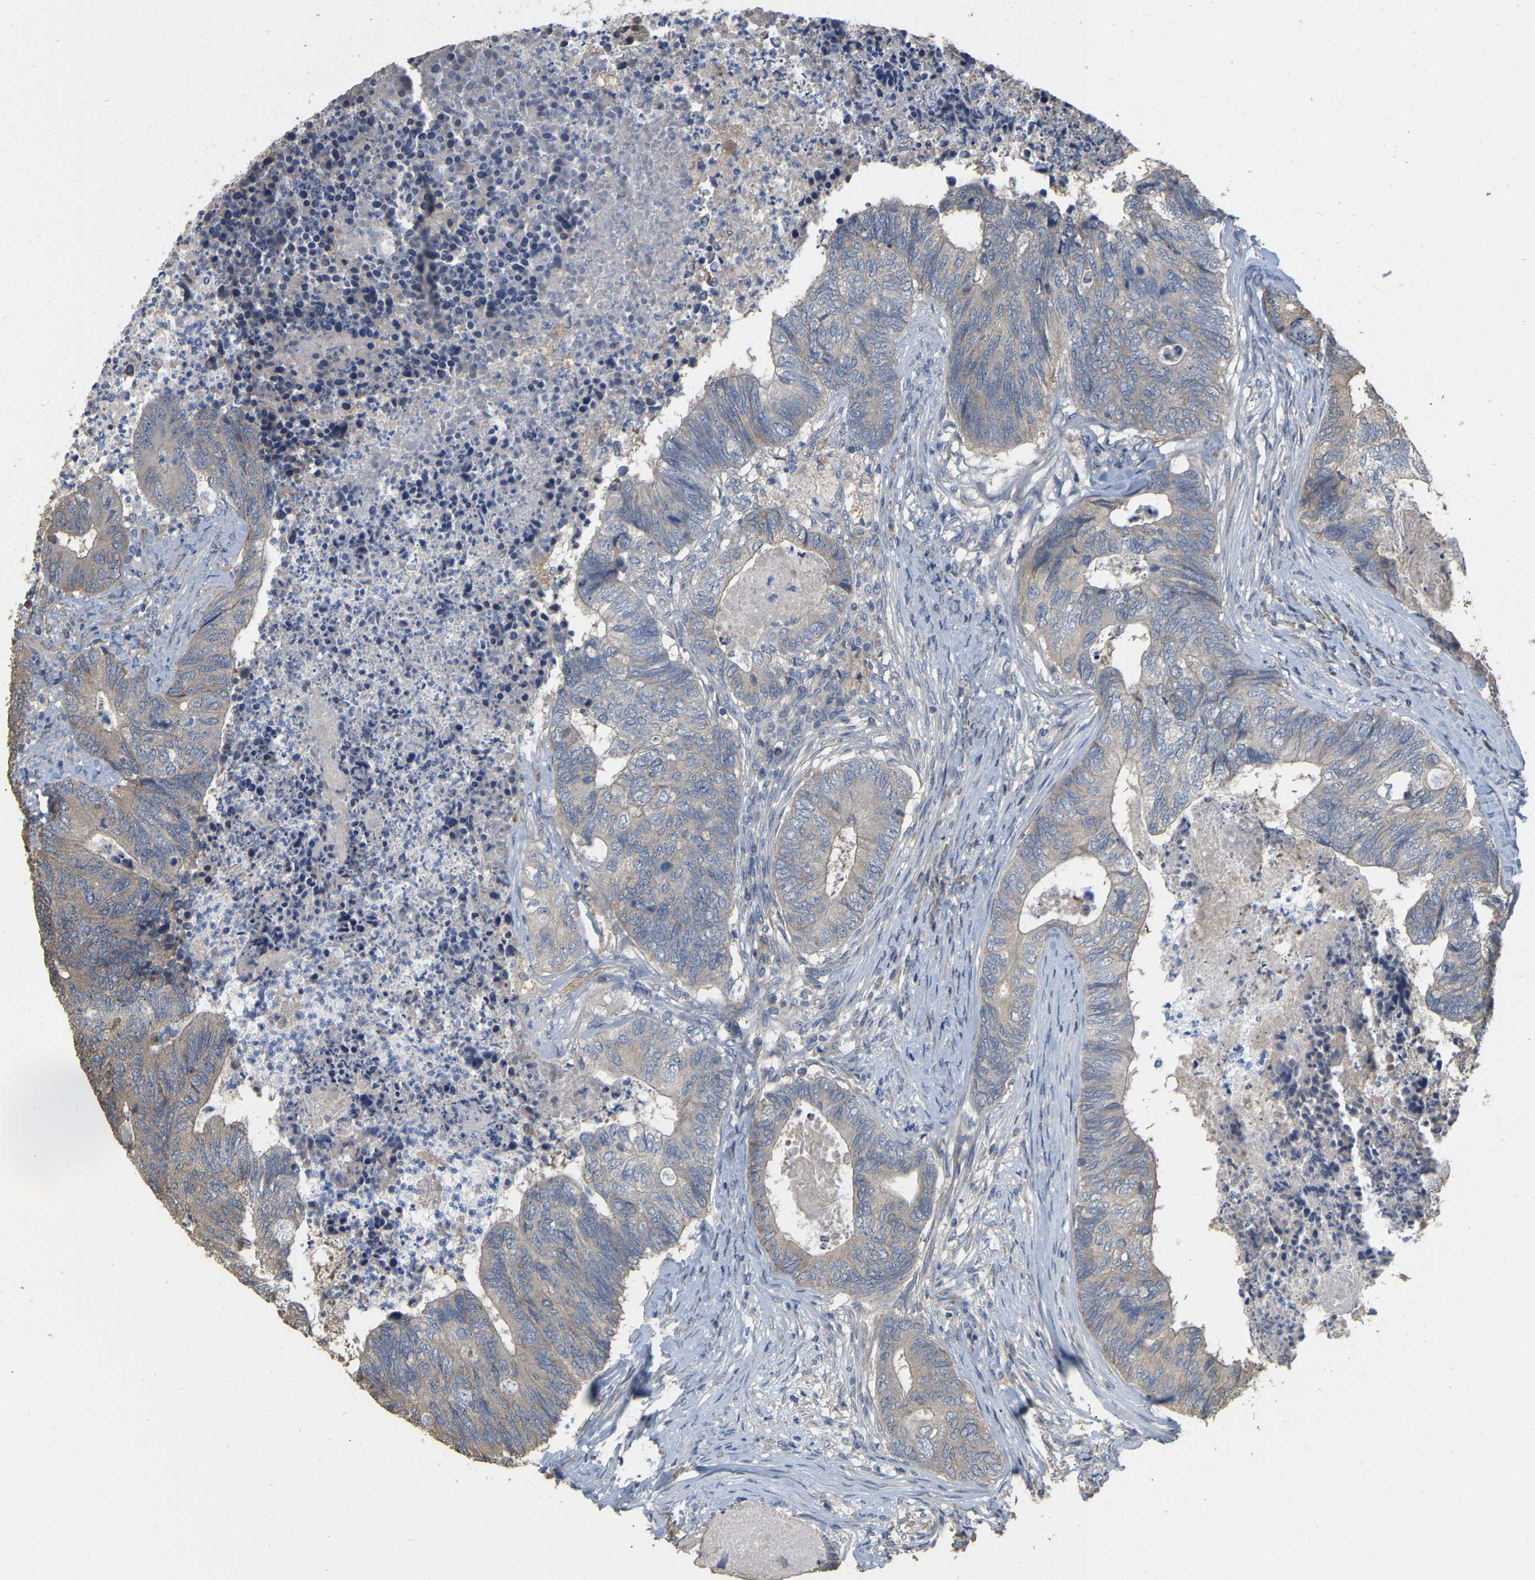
{"staining": {"intensity": "weak", "quantity": "25%-75%", "location": "cytoplasmic/membranous"}, "tissue": "colorectal cancer", "cell_type": "Tumor cells", "image_type": "cancer", "snomed": [{"axis": "morphology", "description": "Adenocarcinoma, NOS"}, {"axis": "topography", "description": "Colon"}], "caption": "Protein expression analysis of colorectal cancer (adenocarcinoma) exhibits weak cytoplasmic/membranous positivity in about 25%-75% of tumor cells. (IHC, brightfield microscopy, high magnification).", "gene": "NCS1", "patient": {"sex": "female", "age": 67}}